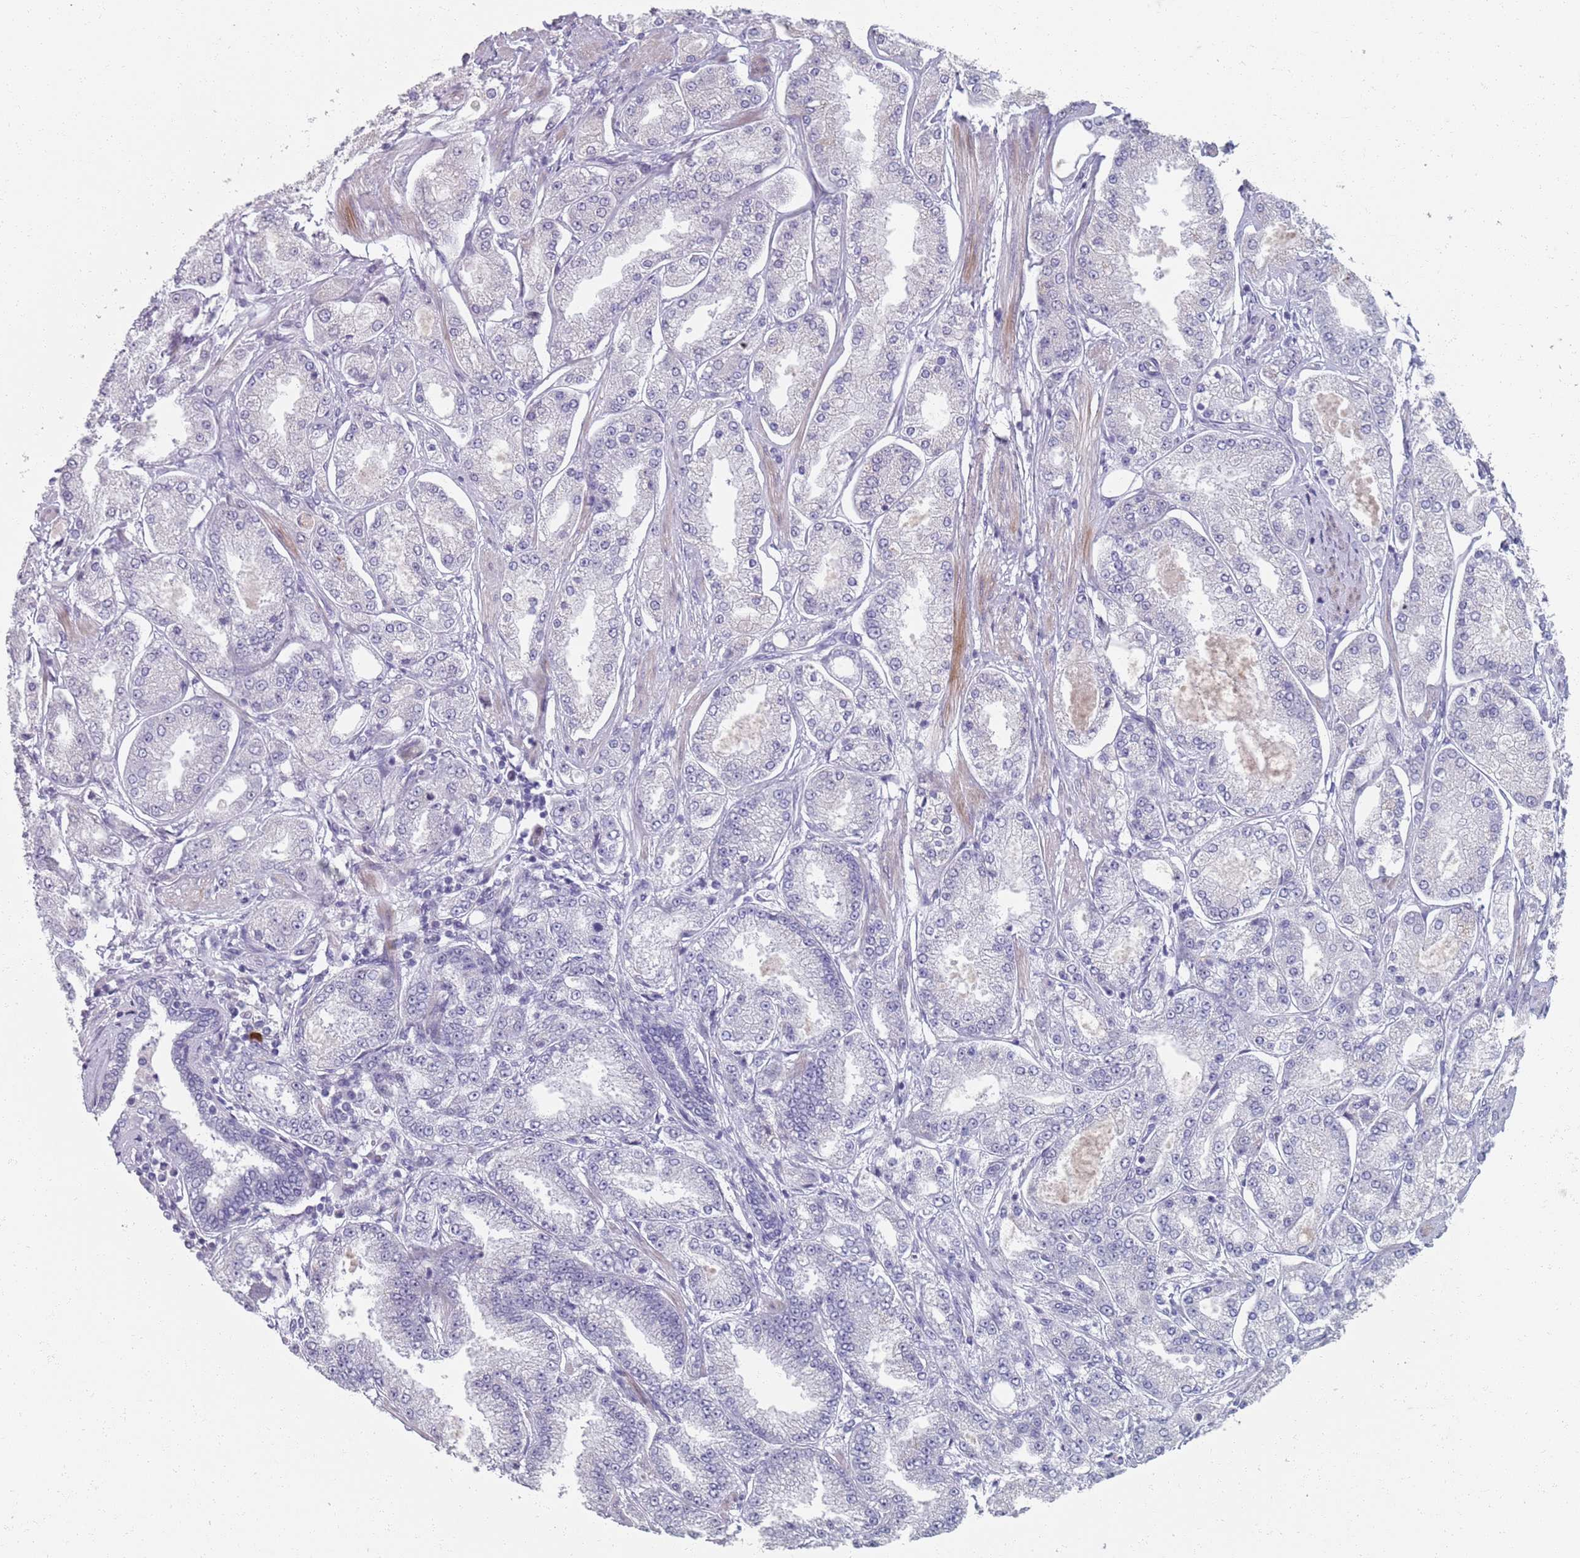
{"staining": {"intensity": "negative", "quantity": "none", "location": "none"}, "tissue": "prostate cancer", "cell_type": "Tumor cells", "image_type": "cancer", "snomed": [{"axis": "morphology", "description": "Adenocarcinoma, High grade"}, {"axis": "topography", "description": "Prostate"}], "caption": "Human prostate adenocarcinoma (high-grade) stained for a protein using immunohistochemistry (IHC) displays no staining in tumor cells.", "gene": "SAMD1", "patient": {"sex": "male", "age": 69}}